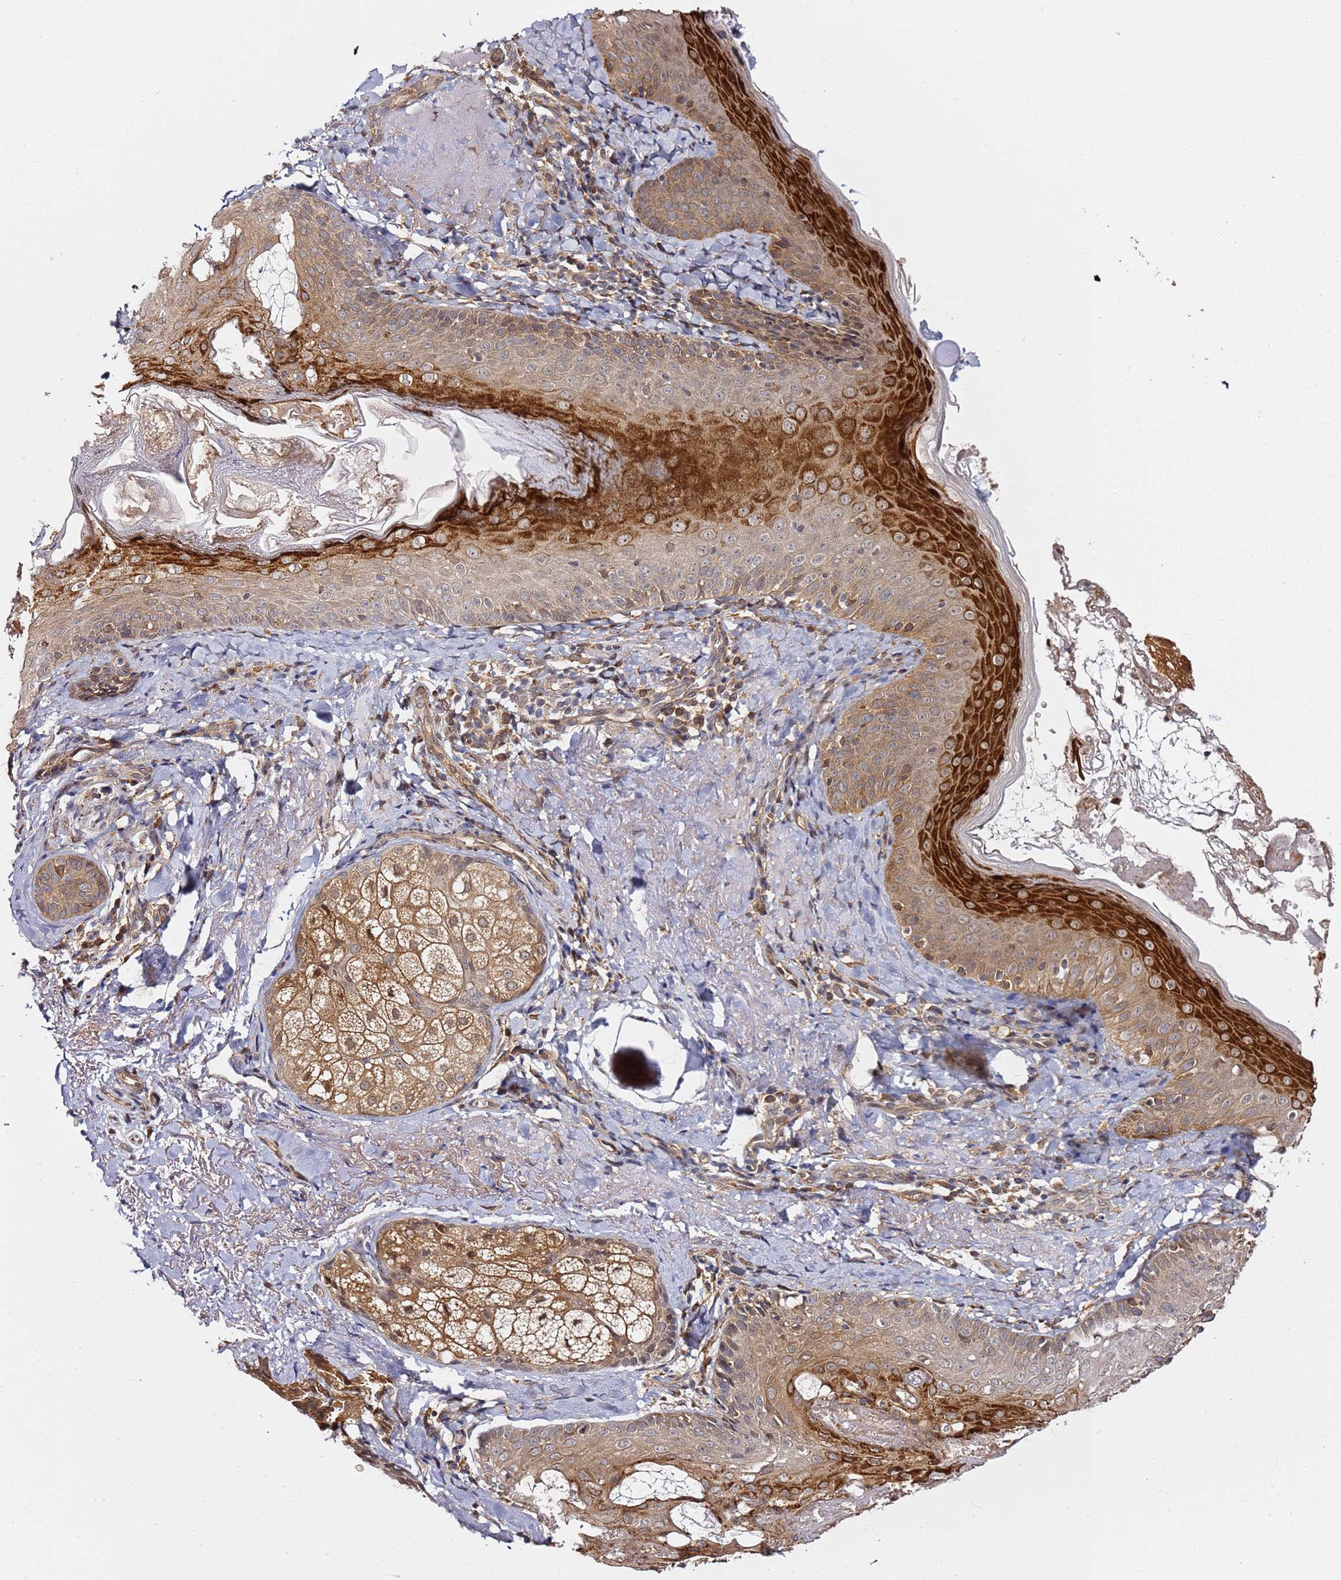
{"staining": {"intensity": "moderate", "quantity": ">75%", "location": "cytoplasmic/membranous"}, "tissue": "skin", "cell_type": "Fibroblasts", "image_type": "normal", "snomed": [{"axis": "morphology", "description": "Normal tissue, NOS"}, {"axis": "topography", "description": "Skin"}], "caption": "An immunohistochemistry photomicrograph of unremarkable tissue is shown. Protein staining in brown highlights moderate cytoplasmic/membranous positivity in skin within fibroblasts.", "gene": "PRKAB2", "patient": {"sex": "male", "age": 57}}